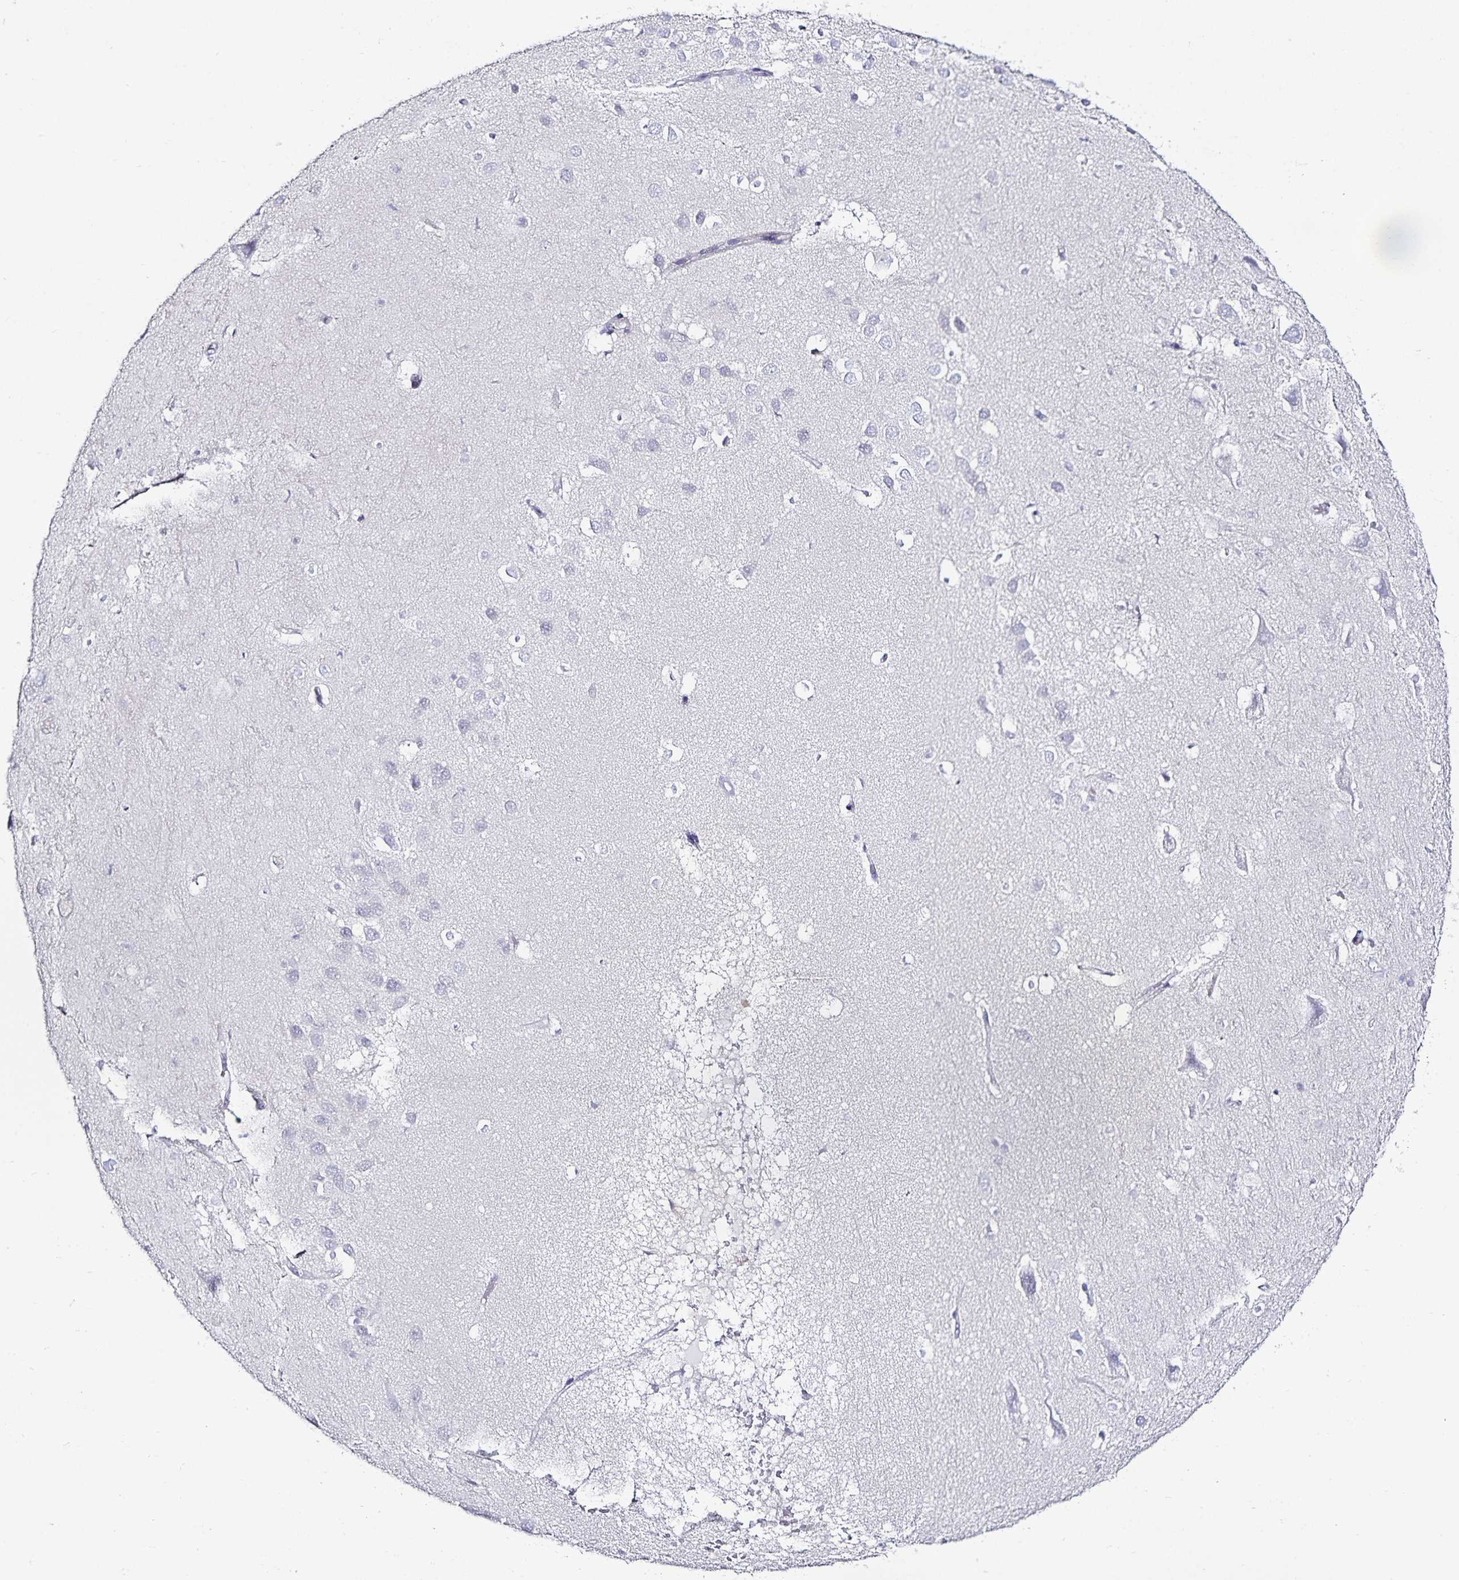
{"staining": {"intensity": "negative", "quantity": "none", "location": "none"}, "tissue": "hippocampus", "cell_type": "Glial cells", "image_type": "normal", "snomed": [{"axis": "morphology", "description": "Normal tissue, NOS"}, {"axis": "topography", "description": "Hippocampus"}], "caption": "Human hippocampus stained for a protein using immunohistochemistry (IHC) reveals no expression in glial cells.", "gene": "TTR", "patient": {"sex": "male", "age": 26}}